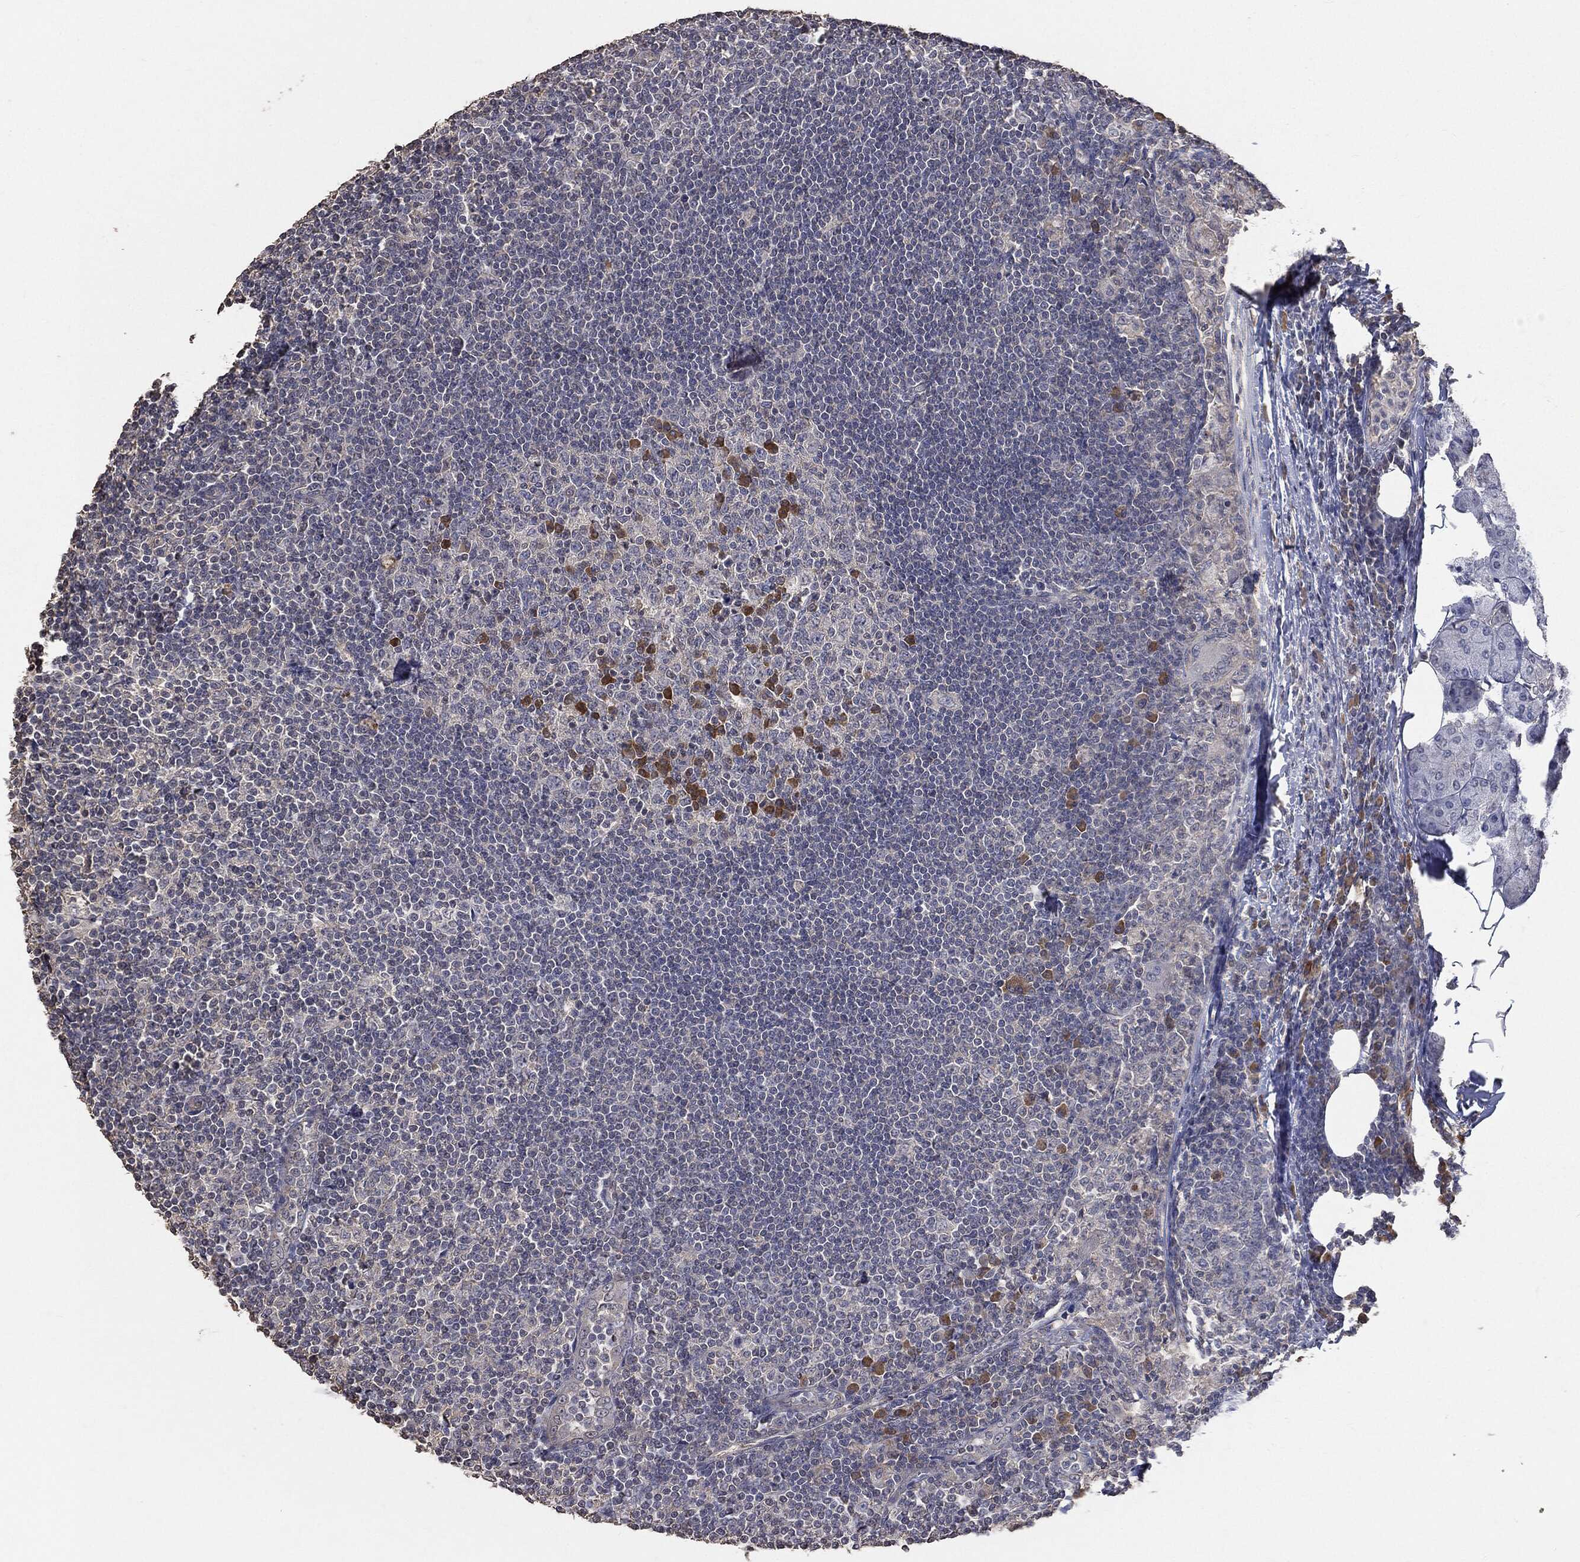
{"staining": {"intensity": "moderate", "quantity": "<25%", "location": "cytoplasmic/membranous"}, "tissue": "lymph node", "cell_type": "Germinal center cells", "image_type": "normal", "snomed": [{"axis": "morphology", "description": "Normal tissue, NOS"}, {"axis": "topography", "description": "Lymph node"}, {"axis": "topography", "description": "Salivary gland"}], "caption": "Benign lymph node exhibits moderate cytoplasmic/membranous positivity in approximately <25% of germinal center cells, visualized by immunohistochemistry. (Brightfield microscopy of DAB IHC at high magnification).", "gene": "SNAP25", "patient": {"sex": "male", "age": 83}}